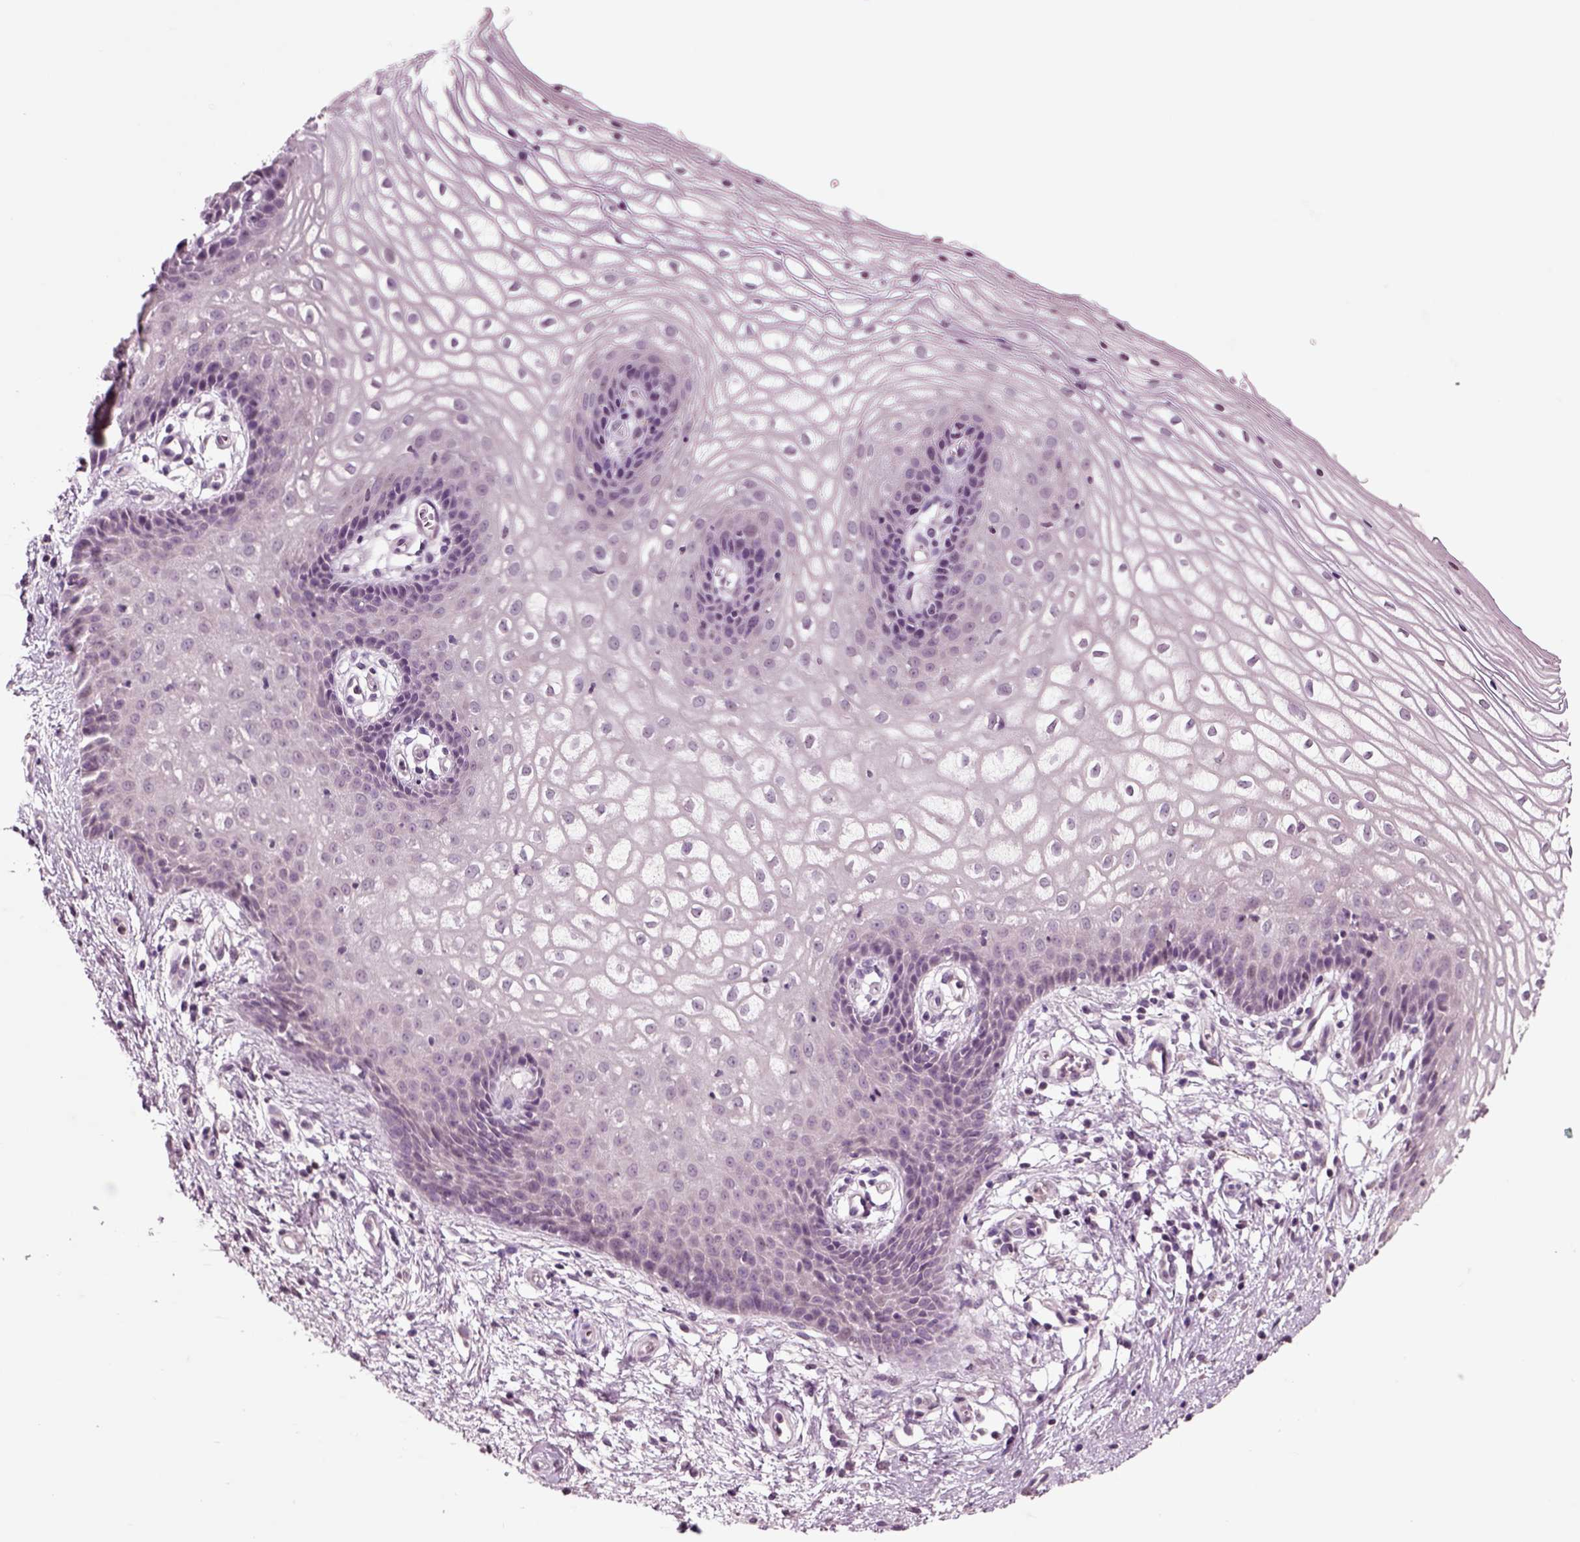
{"staining": {"intensity": "negative", "quantity": "none", "location": "none"}, "tissue": "vagina", "cell_type": "Squamous epithelial cells", "image_type": "normal", "snomed": [{"axis": "morphology", "description": "Normal tissue, NOS"}, {"axis": "topography", "description": "Vagina"}], "caption": "Photomicrograph shows no significant protein expression in squamous epithelial cells of unremarkable vagina.", "gene": "CHGB", "patient": {"sex": "female", "age": 34}}